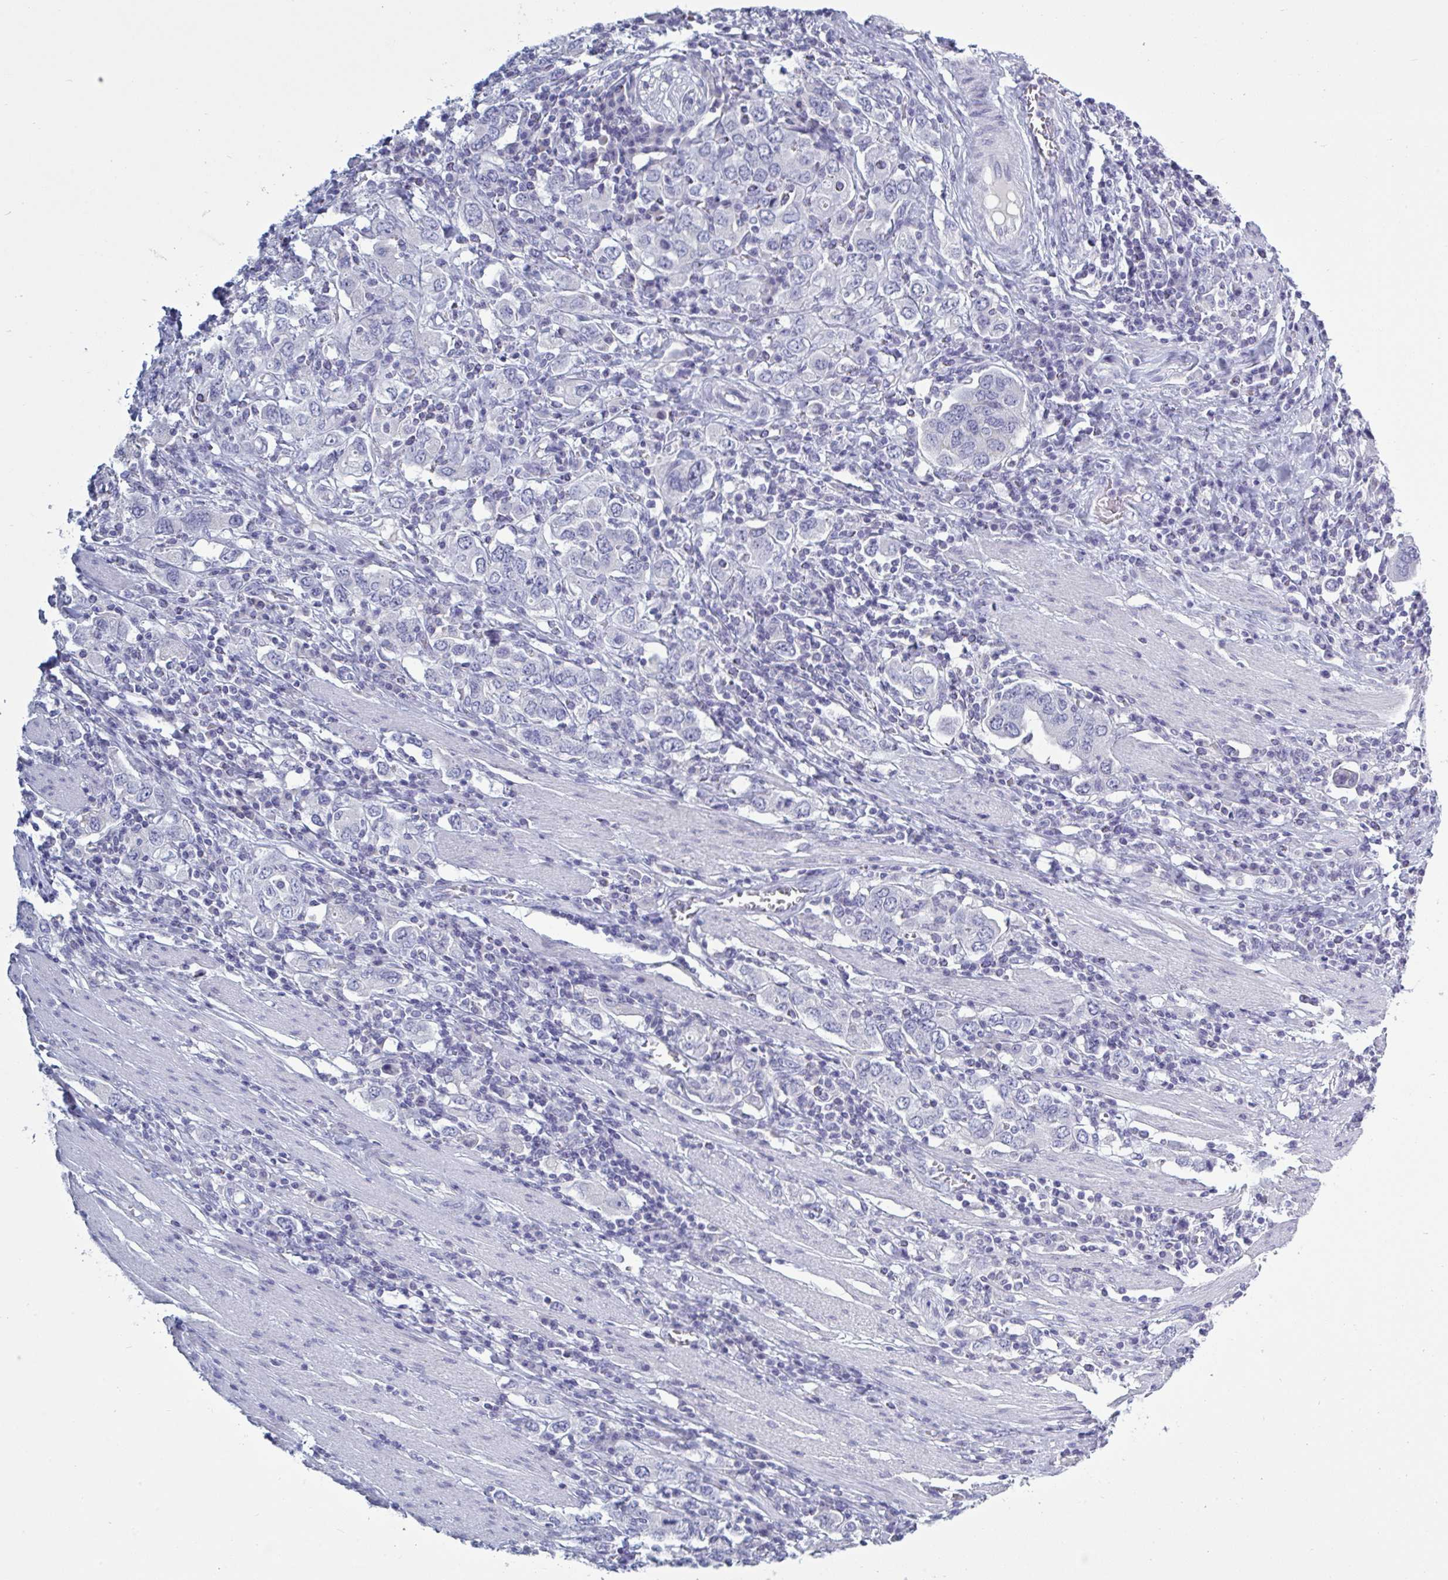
{"staining": {"intensity": "negative", "quantity": "none", "location": "none"}, "tissue": "stomach cancer", "cell_type": "Tumor cells", "image_type": "cancer", "snomed": [{"axis": "morphology", "description": "Adenocarcinoma, NOS"}, {"axis": "topography", "description": "Stomach, upper"}, {"axis": "topography", "description": "Stomach"}], "caption": "An image of stomach cancer (adenocarcinoma) stained for a protein exhibits no brown staining in tumor cells.", "gene": "NDUFC2", "patient": {"sex": "male", "age": 62}}